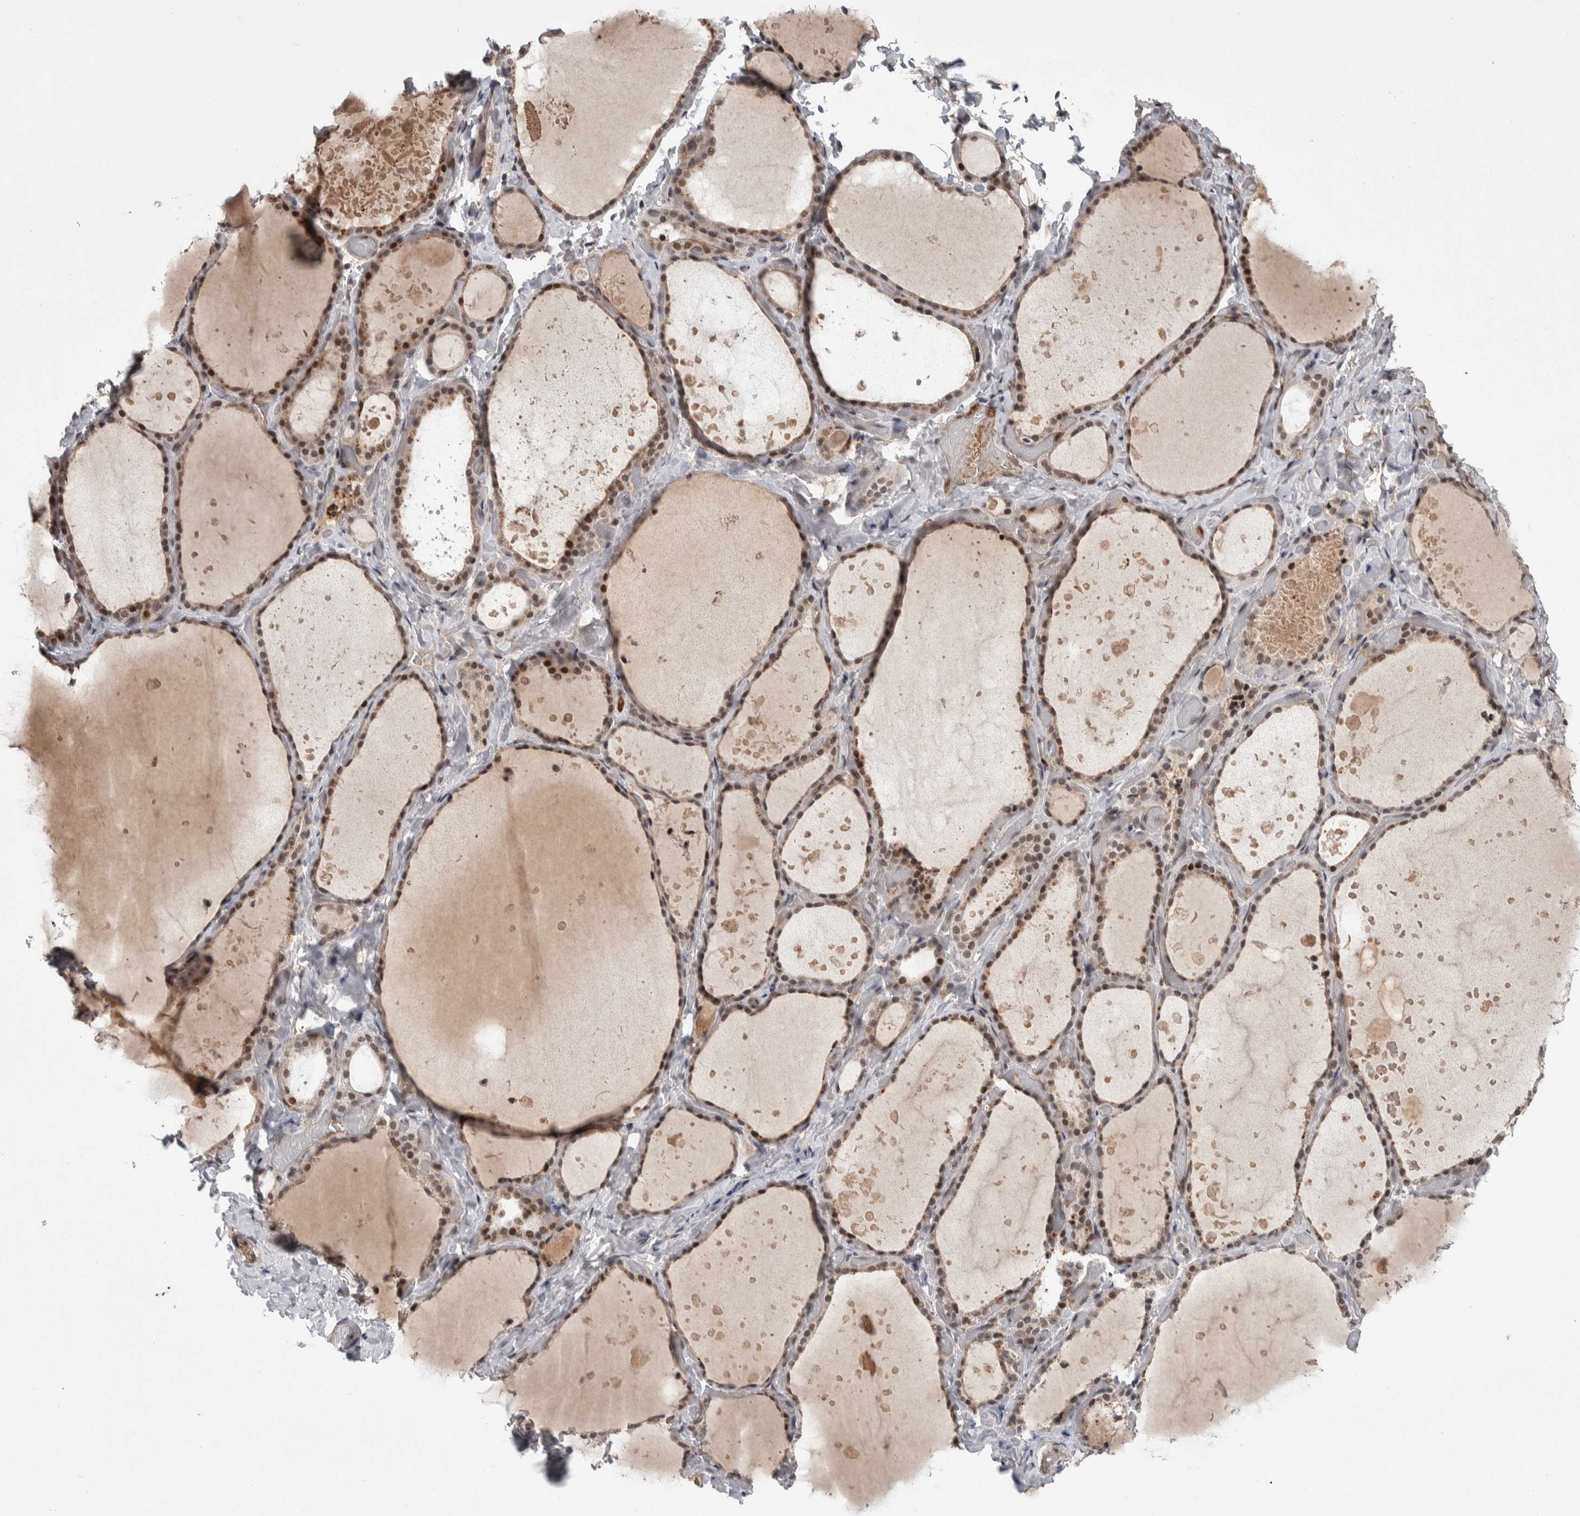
{"staining": {"intensity": "moderate", "quantity": "25%-75%", "location": "nuclear"}, "tissue": "thyroid gland", "cell_type": "Glandular cells", "image_type": "normal", "snomed": [{"axis": "morphology", "description": "Normal tissue, NOS"}, {"axis": "topography", "description": "Thyroid gland"}], "caption": "Protein staining shows moderate nuclear expression in about 25%-75% of glandular cells in normal thyroid gland.", "gene": "ZNF592", "patient": {"sex": "female", "age": 44}}